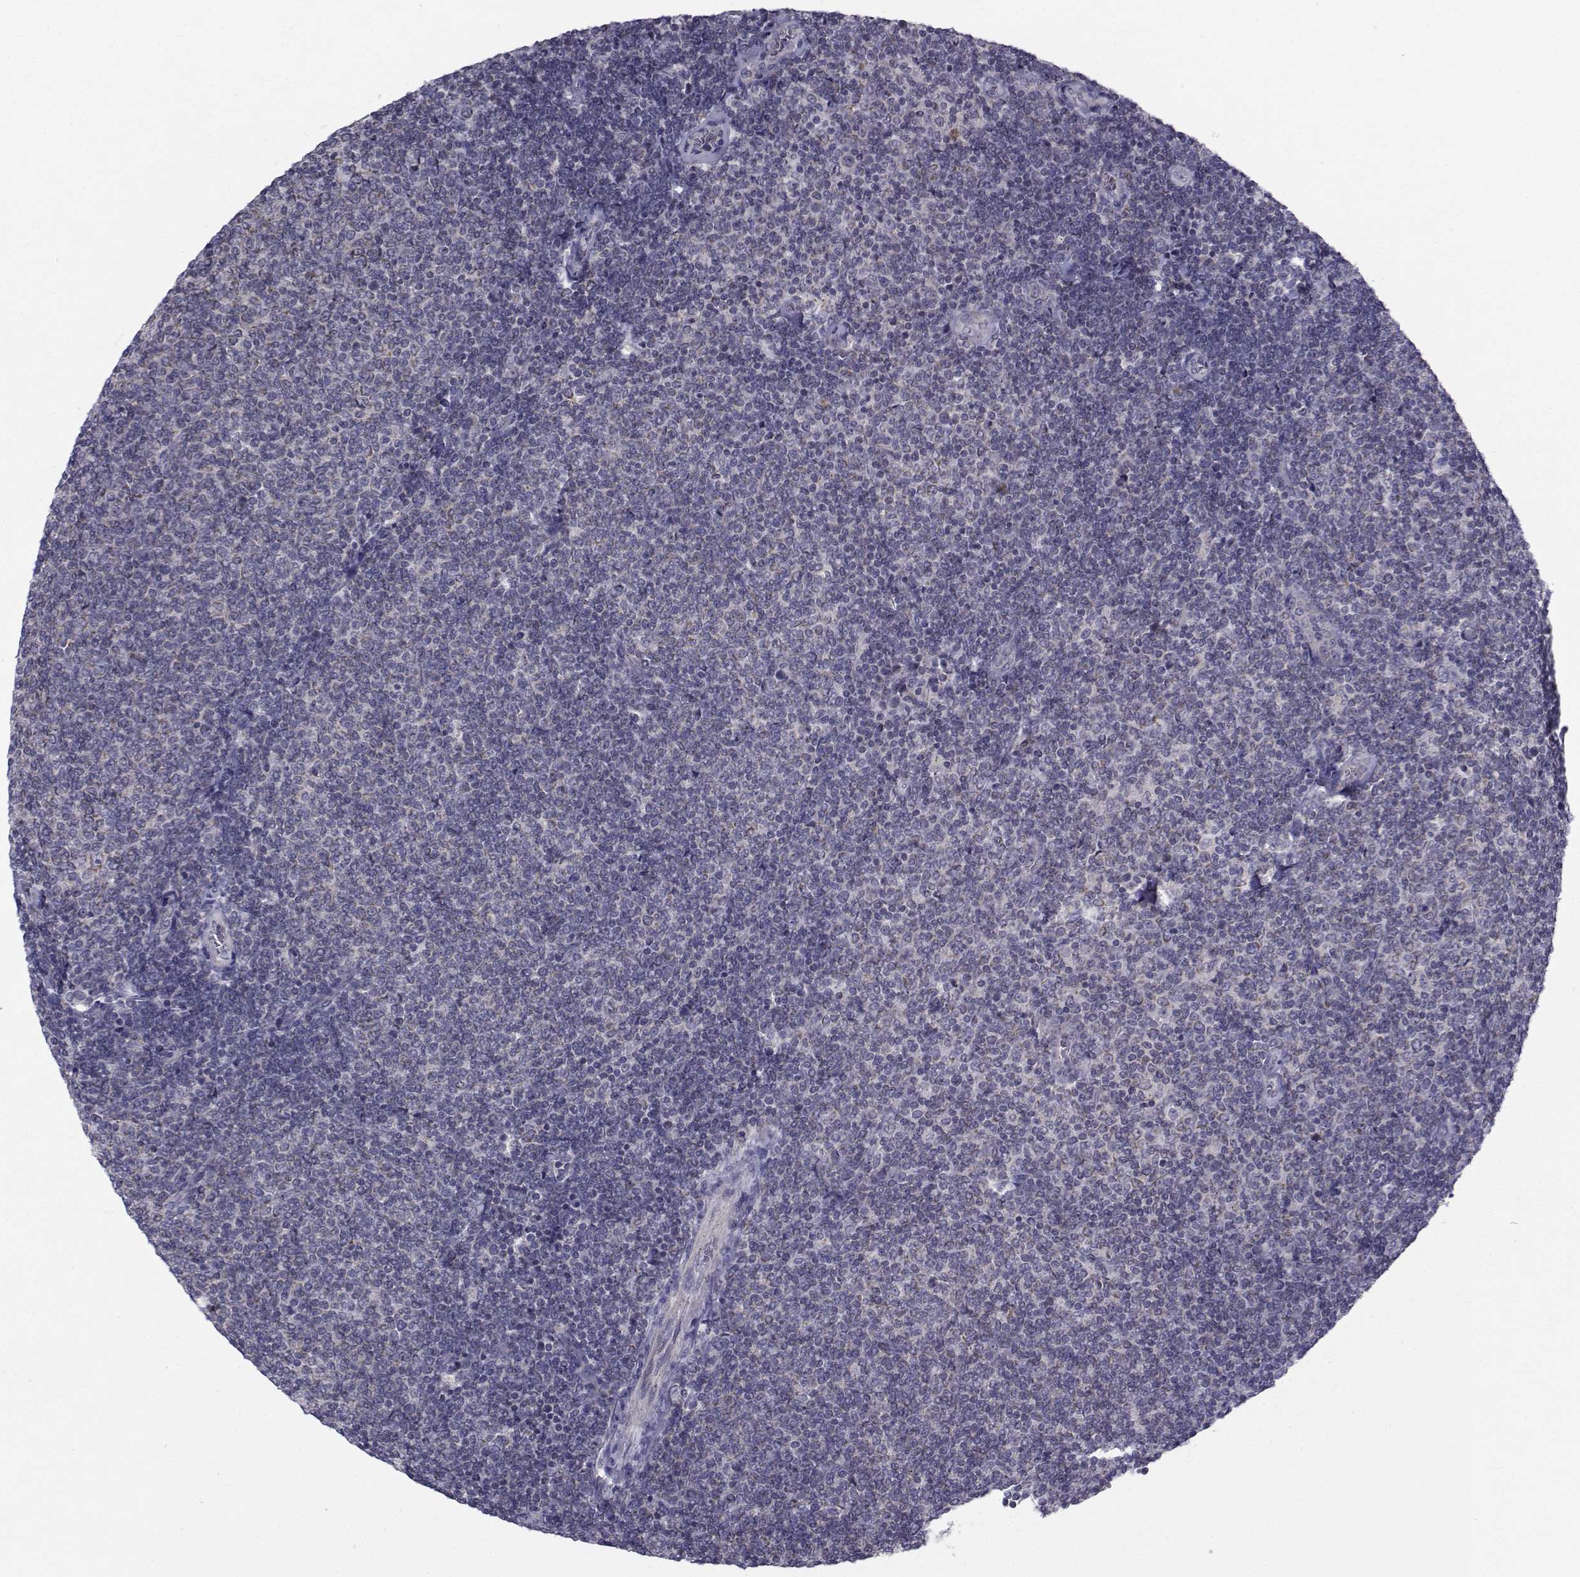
{"staining": {"intensity": "negative", "quantity": "none", "location": "none"}, "tissue": "lymphoma", "cell_type": "Tumor cells", "image_type": "cancer", "snomed": [{"axis": "morphology", "description": "Malignant lymphoma, non-Hodgkin's type, Low grade"}, {"axis": "topography", "description": "Lymph node"}], "caption": "Immunohistochemistry (IHC) micrograph of low-grade malignant lymphoma, non-Hodgkin's type stained for a protein (brown), which shows no positivity in tumor cells. Brightfield microscopy of immunohistochemistry stained with DAB (brown) and hematoxylin (blue), captured at high magnification.", "gene": "ANGPT1", "patient": {"sex": "male", "age": 52}}